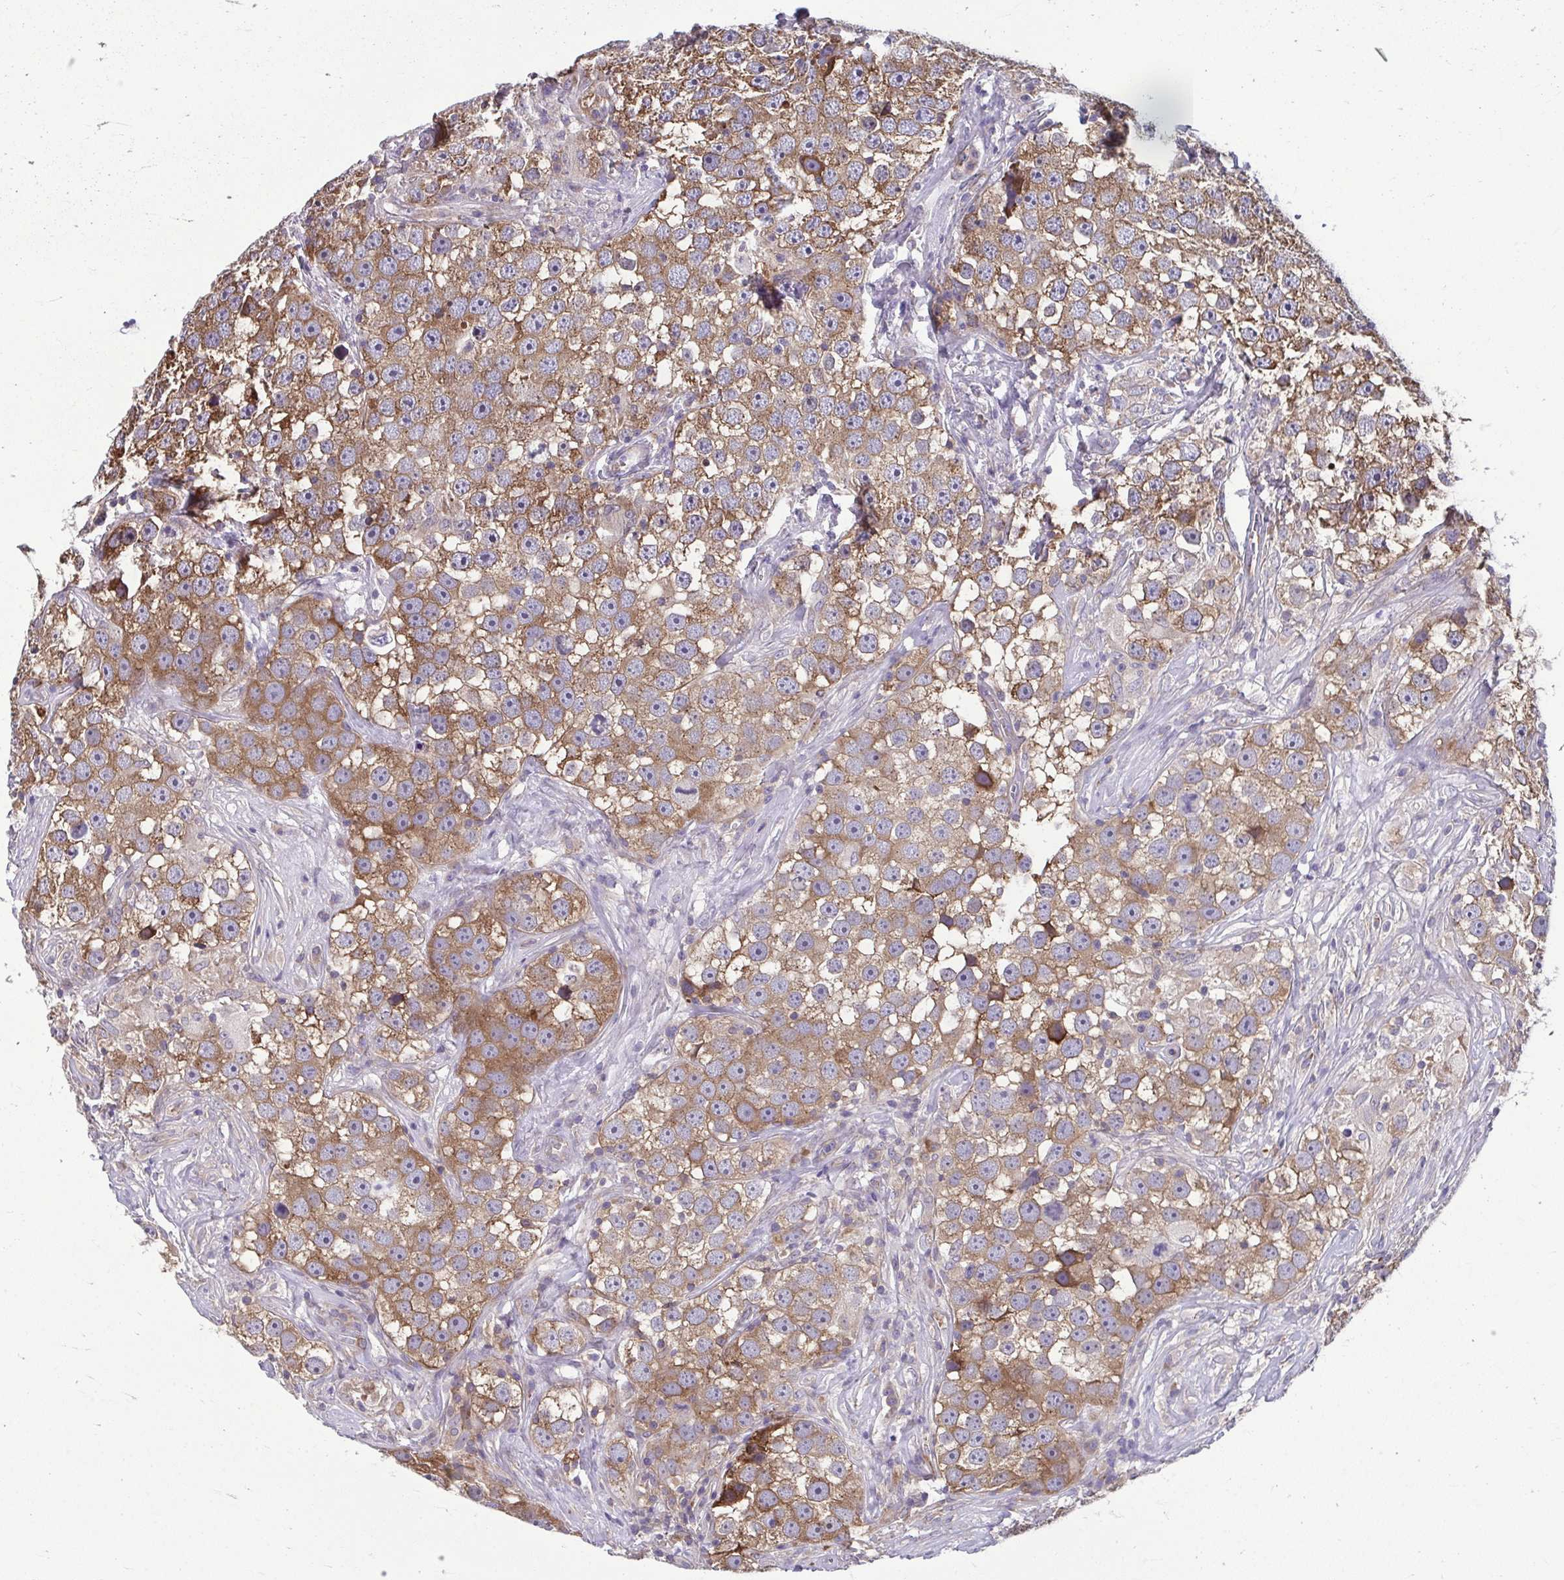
{"staining": {"intensity": "moderate", "quantity": ">75%", "location": "cytoplasmic/membranous"}, "tissue": "testis cancer", "cell_type": "Tumor cells", "image_type": "cancer", "snomed": [{"axis": "morphology", "description": "Seminoma, NOS"}, {"axis": "topography", "description": "Testis"}], "caption": "Tumor cells show medium levels of moderate cytoplasmic/membranous expression in about >75% of cells in human testis cancer.", "gene": "TMEM108", "patient": {"sex": "male", "age": 49}}